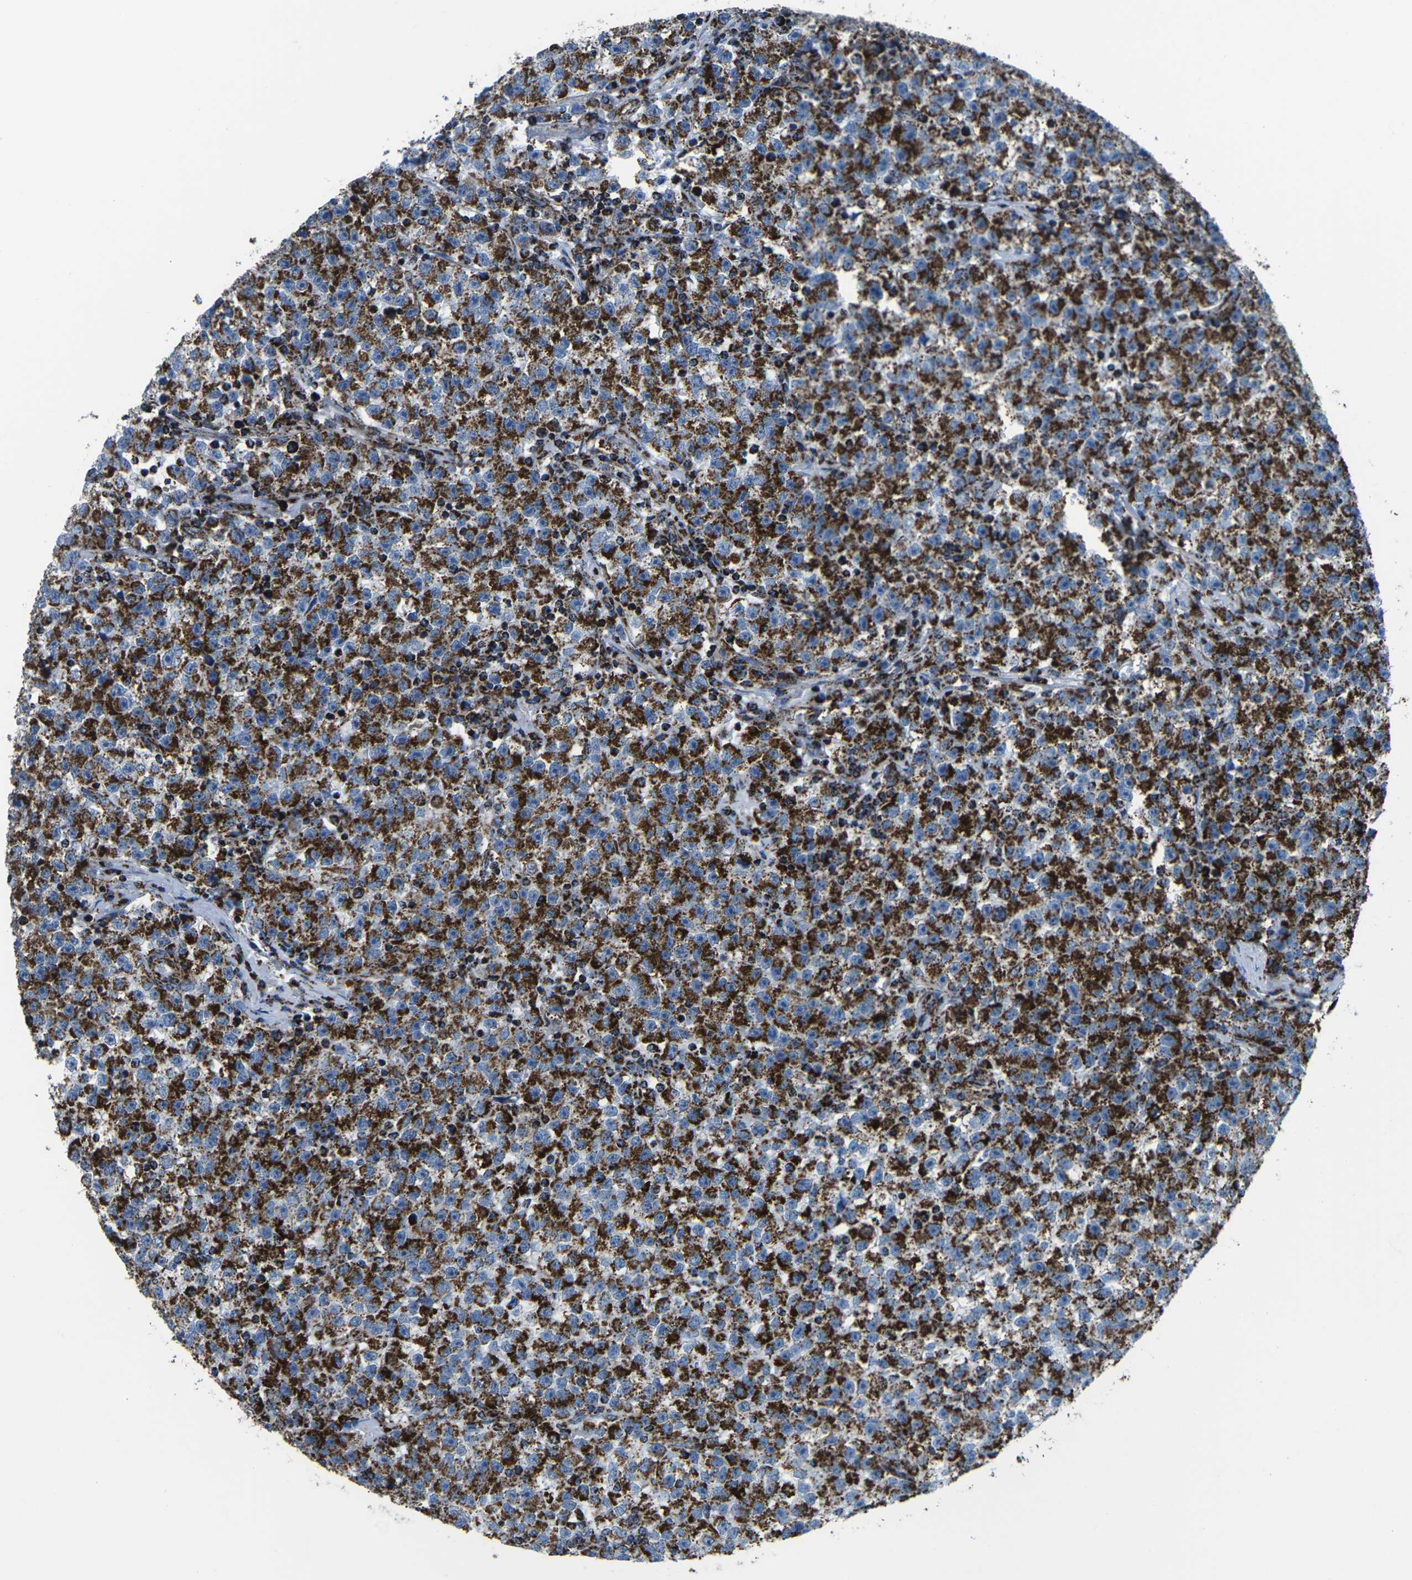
{"staining": {"intensity": "strong", "quantity": ">75%", "location": "cytoplasmic/membranous"}, "tissue": "testis cancer", "cell_type": "Tumor cells", "image_type": "cancer", "snomed": [{"axis": "morphology", "description": "Seminoma, NOS"}, {"axis": "topography", "description": "Testis"}], "caption": "Testis cancer was stained to show a protein in brown. There is high levels of strong cytoplasmic/membranous positivity in about >75% of tumor cells. Nuclei are stained in blue.", "gene": "MT-CO2", "patient": {"sex": "male", "age": 22}}